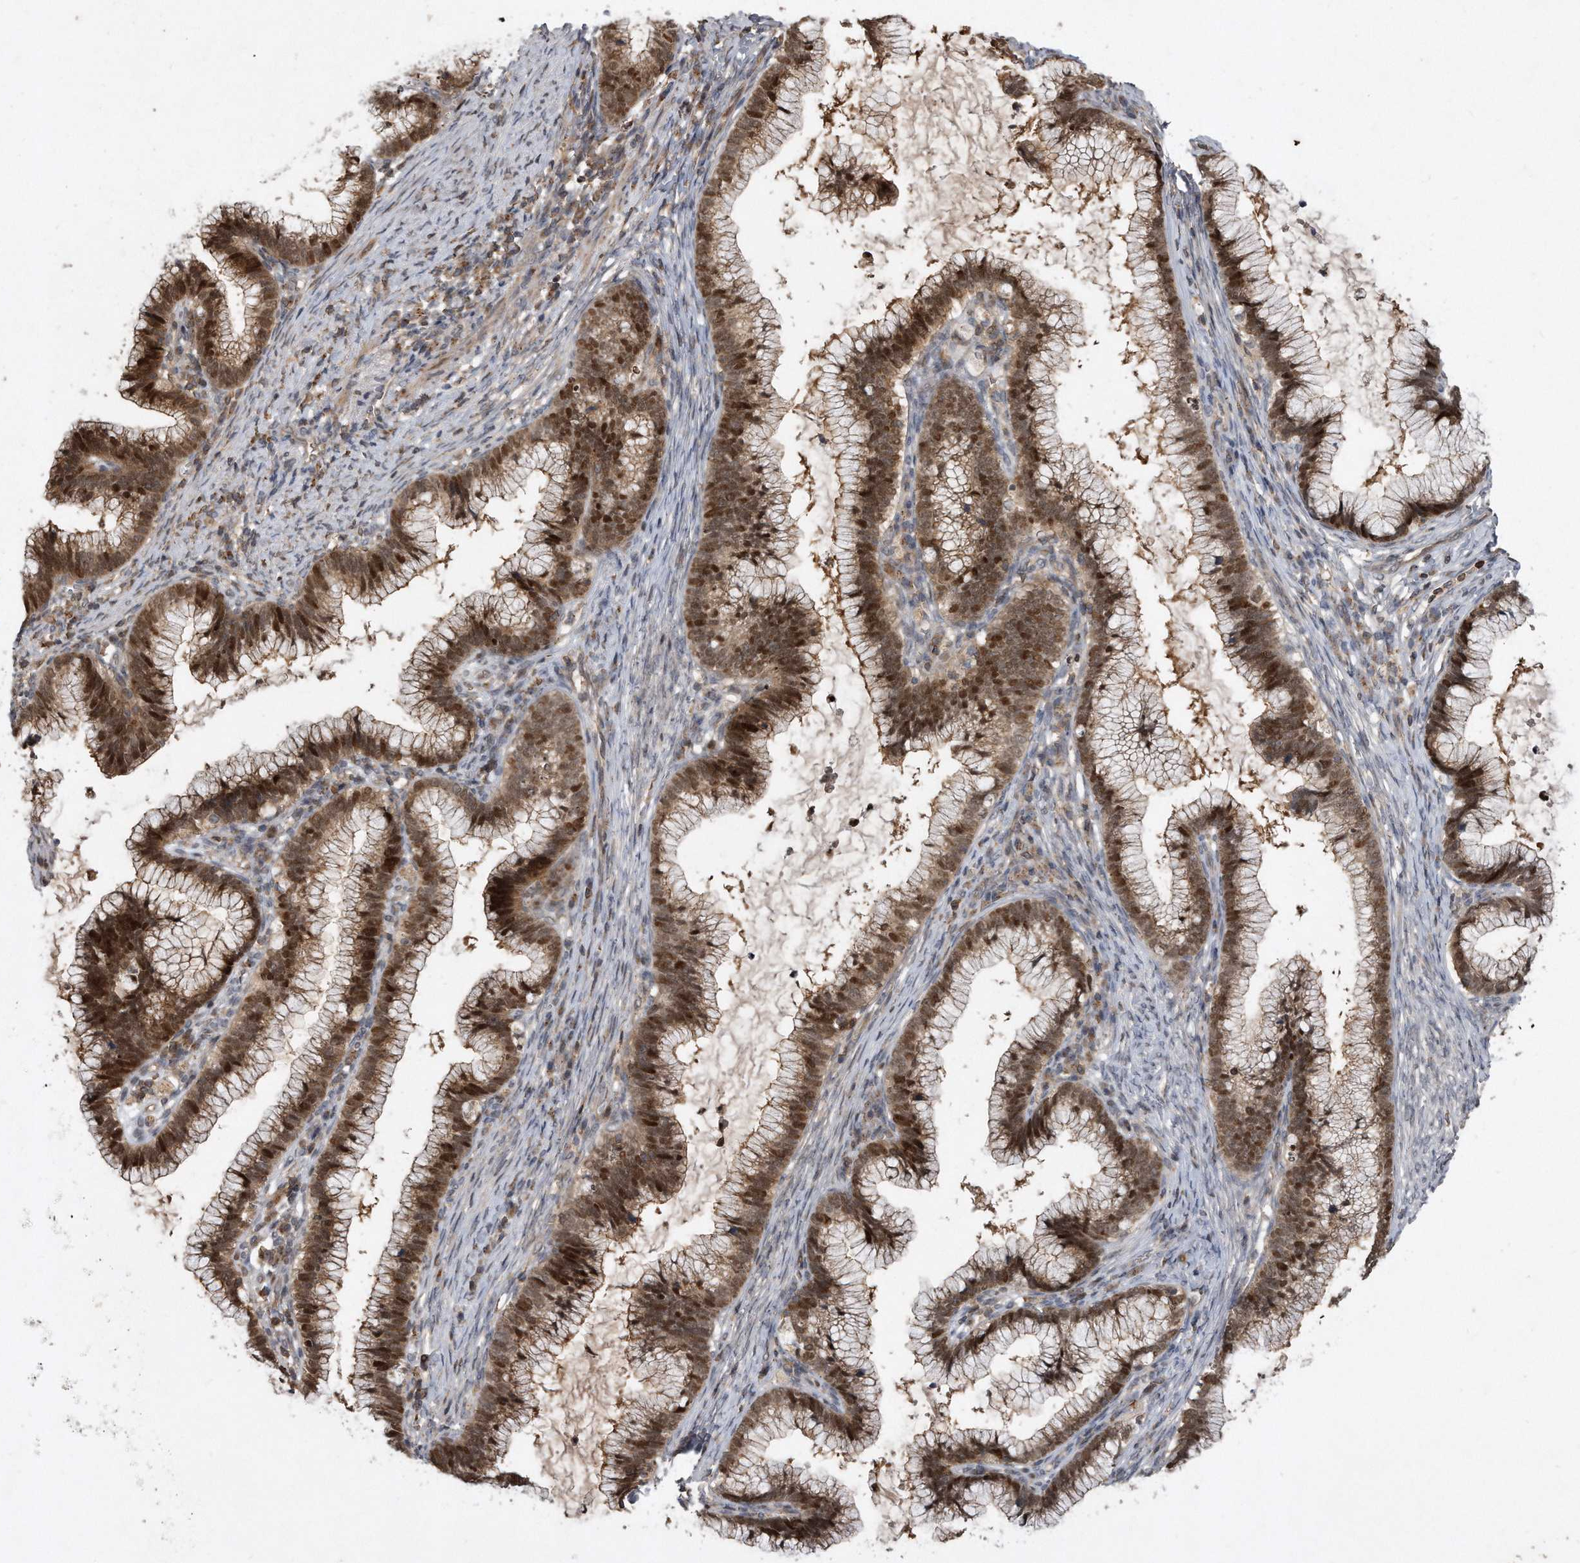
{"staining": {"intensity": "strong", "quantity": ">75%", "location": "cytoplasmic/membranous,nuclear"}, "tissue": "cervical cancer", "cell_type": "Tumor cells", "image_type": "cancer", "snomed": [{"axis": "morphology", "description": "Adenocarcinoma, NOS"}, {"axis": "topography", "description": "Cervix"}], "caption": "Cervical cancer (adenocarcinoma) was stained to show a protein in brown. There is high levels of strong cytoplasmic/membranous and nuclear expression in about >75% of tumor cells. The staining was performed using DAB, with brown indicating positive protein expression. Nuclei are stained blue with hematoxylin.", "gene": "PGBD2", "patient": {"sex": "female", "age": 36}}